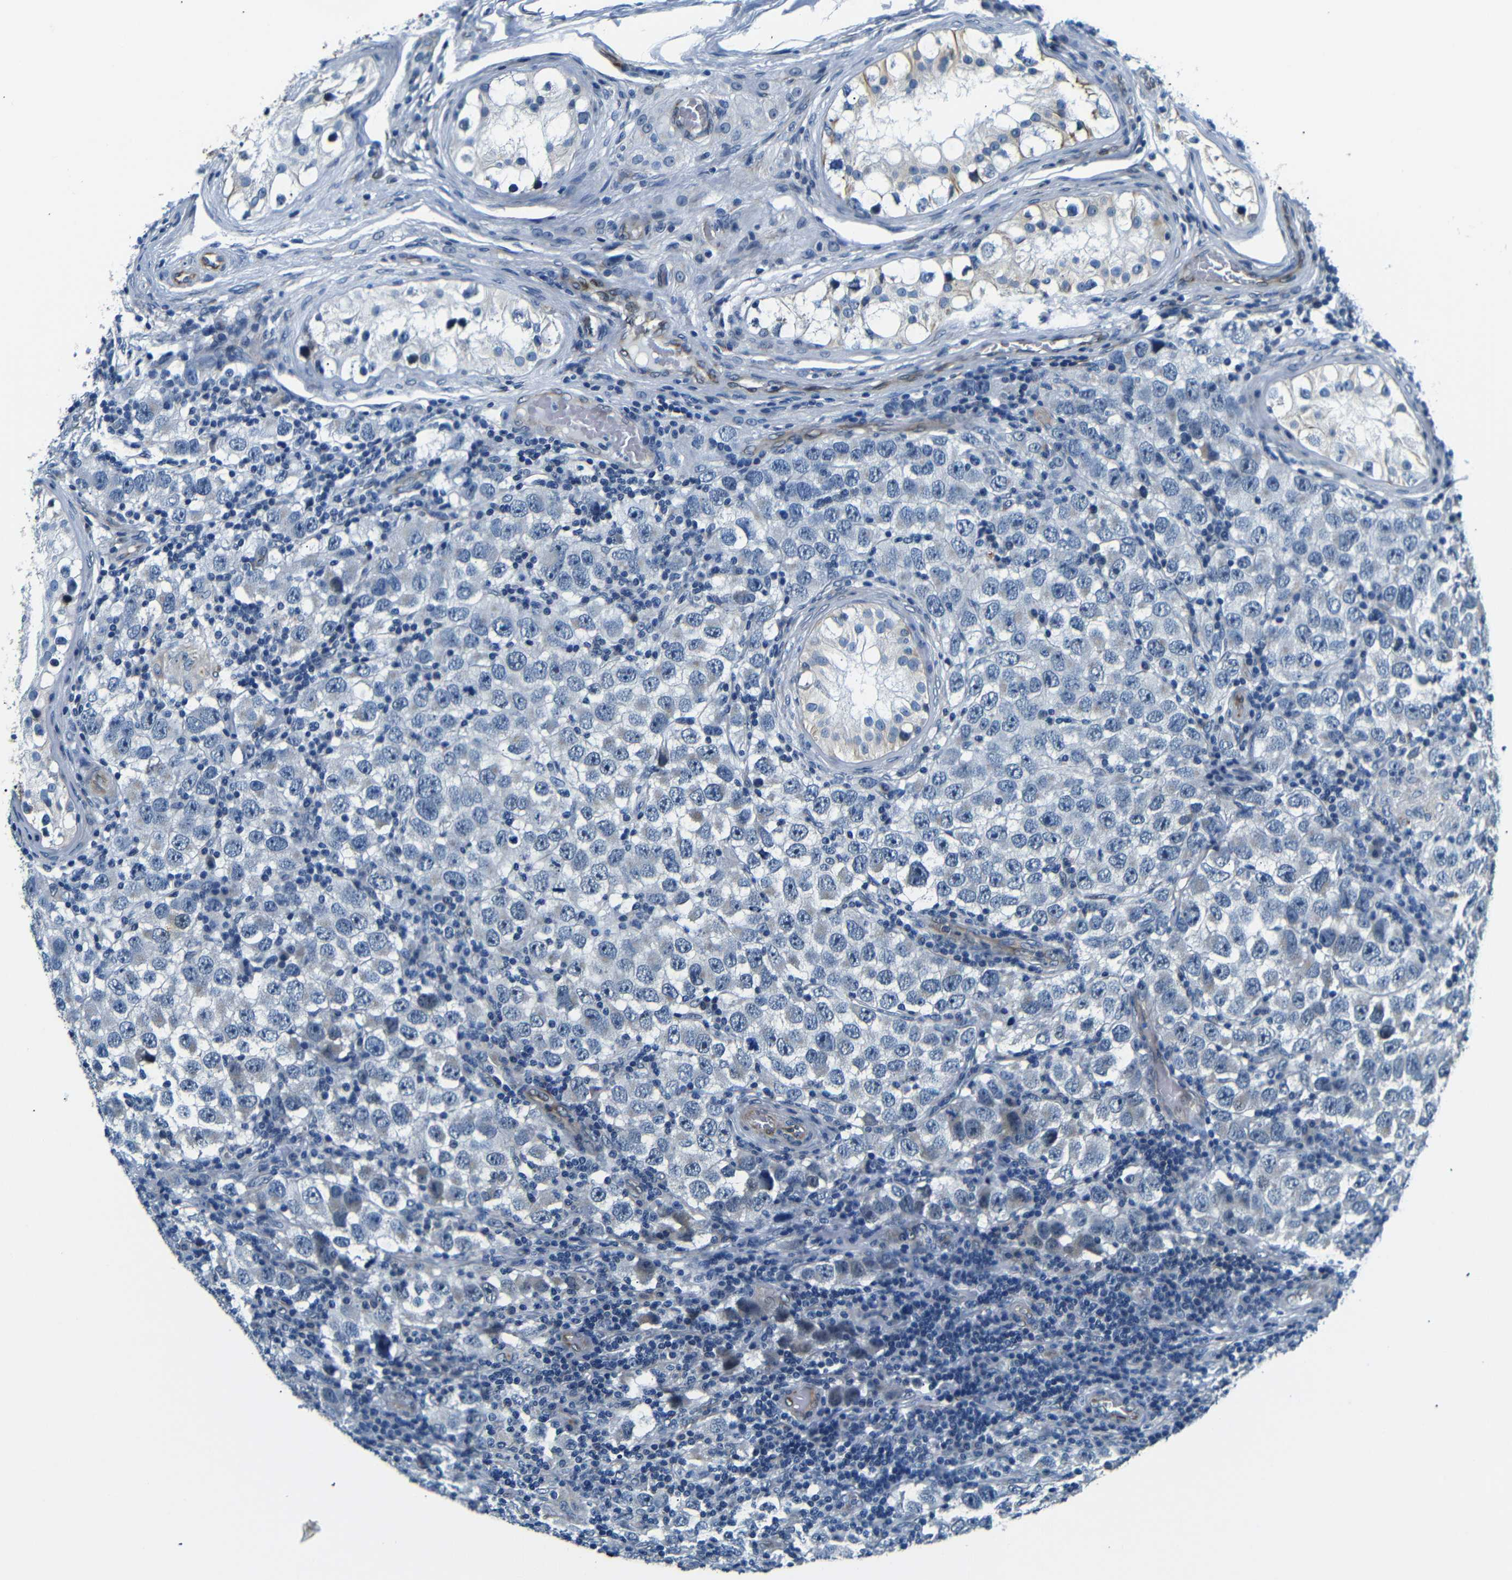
{"staining": {"intensity": "negative", "quantity": "none", "location": "none"}, "tissue": "testis cancer", "cell_type": "Tumor cells", "image_type": "cancer", "snomed": [{"axis": "morphology", "description": "Carcinoma, Embryonal, NOS"}, {"axis": "topography", "description": "Testis"}], "caption": "Immunohistochemistry (IHC) of human testis embryonal carcinoma displays no positivity in tumor cells.", "gene": "TAFA1", "patient": {"sex": "male", "age": 21}}